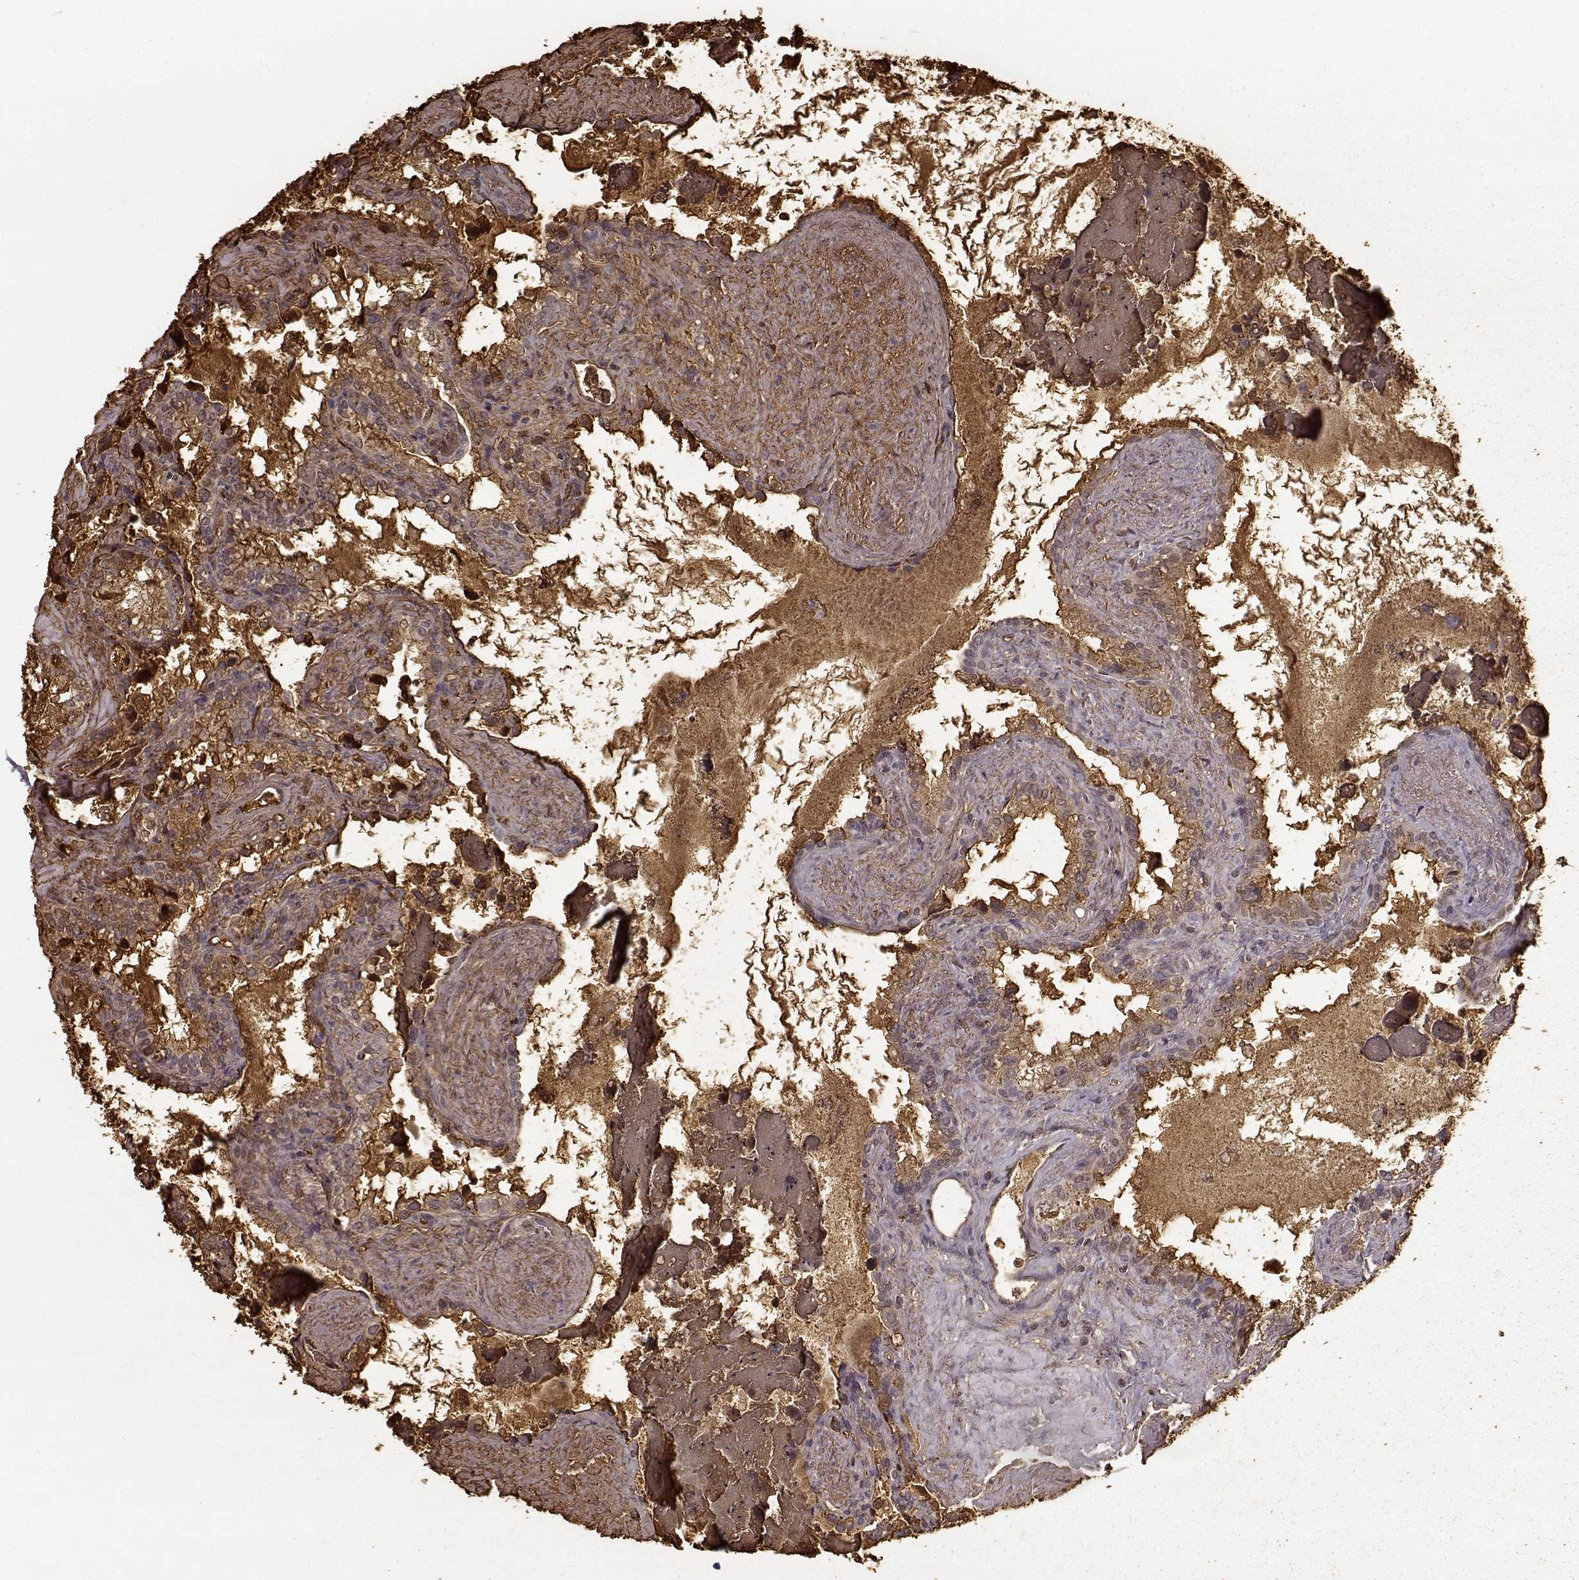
{"staining": {"intensity": "moderate", "quantity": ">75%", "location": "cytoplasmic/membranous"}, "tissue": "seminal vesicle", "cell_type": "Glandular cells", "image_type": "normal", "snomed": [{"axis": "morphology", "description": "Normal tissue, NOS"}, {"axis": "topography", "description": "Seminal veicle"}], "caption": "Unremarkable seminal vesicle was stained to show a protein in brown. There is medium levels of moderate cytoplasmic/membranous staining in approximately >75% of glandular cells.", "gene": "SEMG2", "patient": {"sex": "male", "age": 71}}